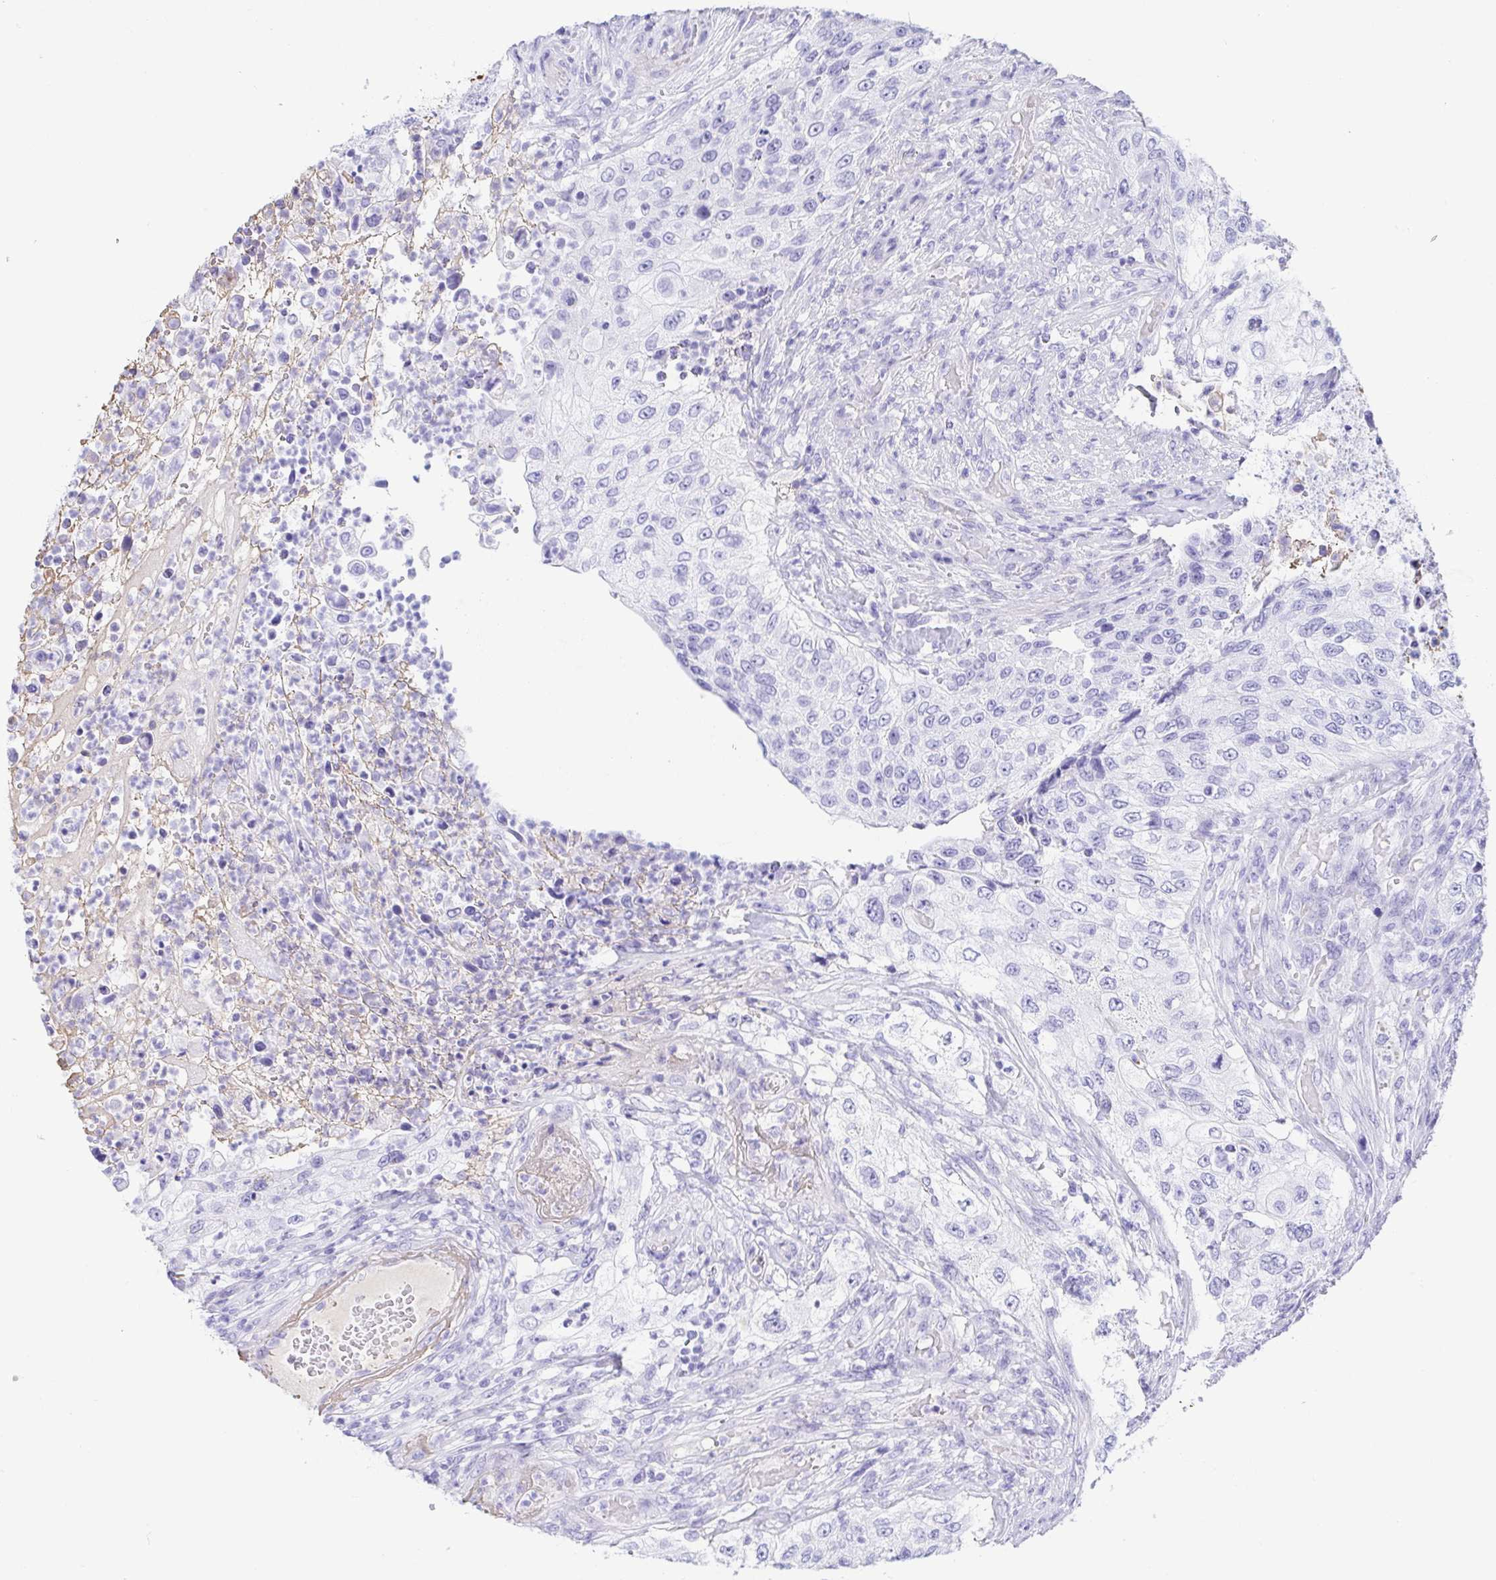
{"staining": {"intensity": "negative", "quantity": "none", "location": "none"}, "tissue": "urothelial cancer", "cell_type": "Tumor cells", "image_type": "cancer", "snomed": [{"axis": "morphology", "description": "Urothelial carcinoma, High grade"}, {"axis": "topography", "description": "Urinary bladder"}], "caption": "IHC of high-grade urothelial carcinoma displays no expression in tumor cells.", "gene": "GKN1", "patient": {"sex": "female", "age": 60}}